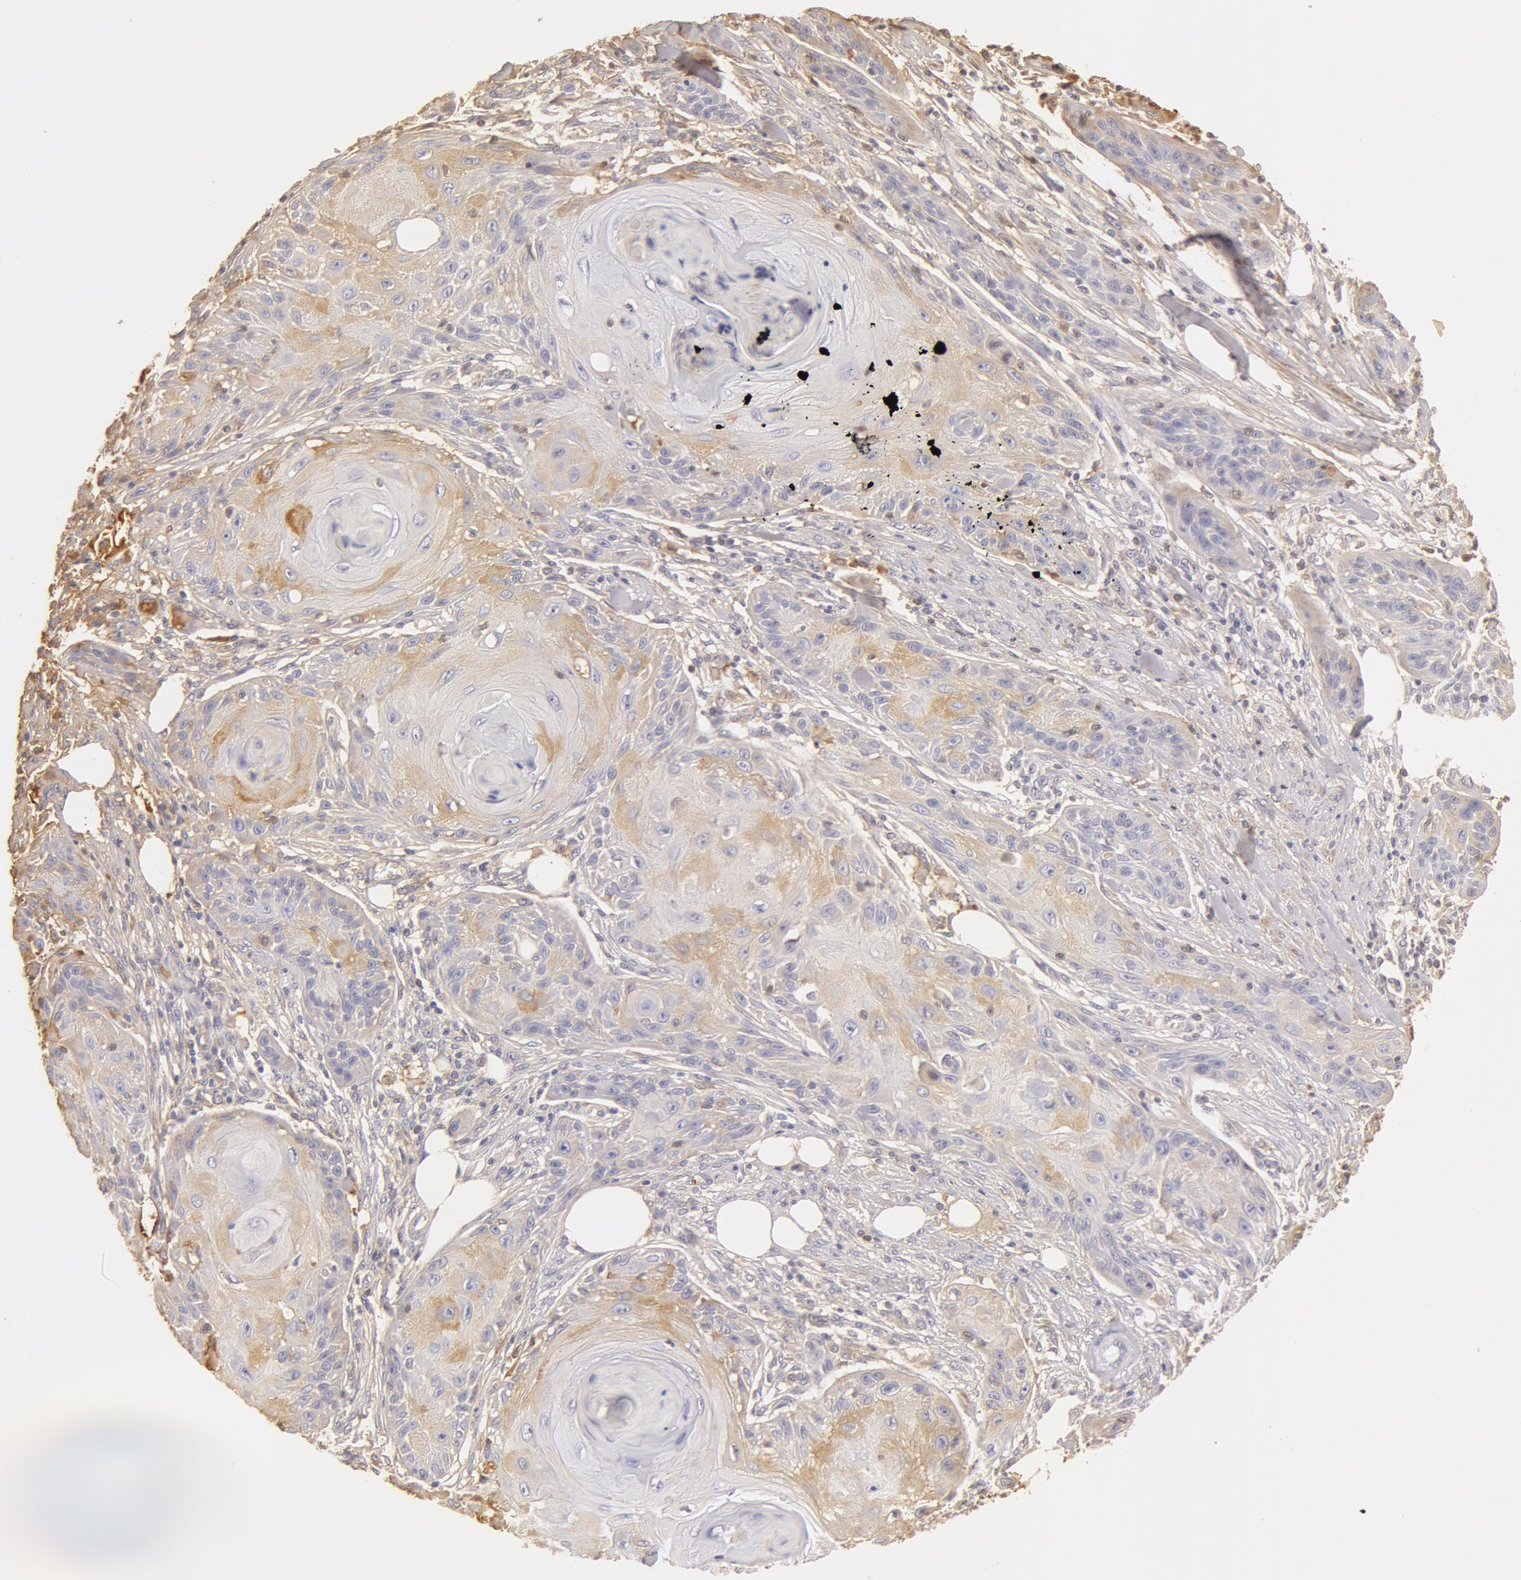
{"staining": {"intensity": "moderate", "quantity": "<25%", "location": "cytoplasmic/membranous"}, "tissue": "skin cancer", "cell_type": "Tumor cells", "image_type": "cancer", "snomed": [{"axis": "morphology", "description": "Squamous cell carcinoma, NOS"}, {"axis": "topography", "description": "Skin"}], "caption": "Protein staining of squamous cell carcinoma (skin) tissue reveals moderate cytoplasmic/membranous staining in approximately <25% of tumor cells. (DAB = brown stain, brightfield microscopy at high magnification).", "gene": "TF", "patient": {"sex": "female", "age": 88}}